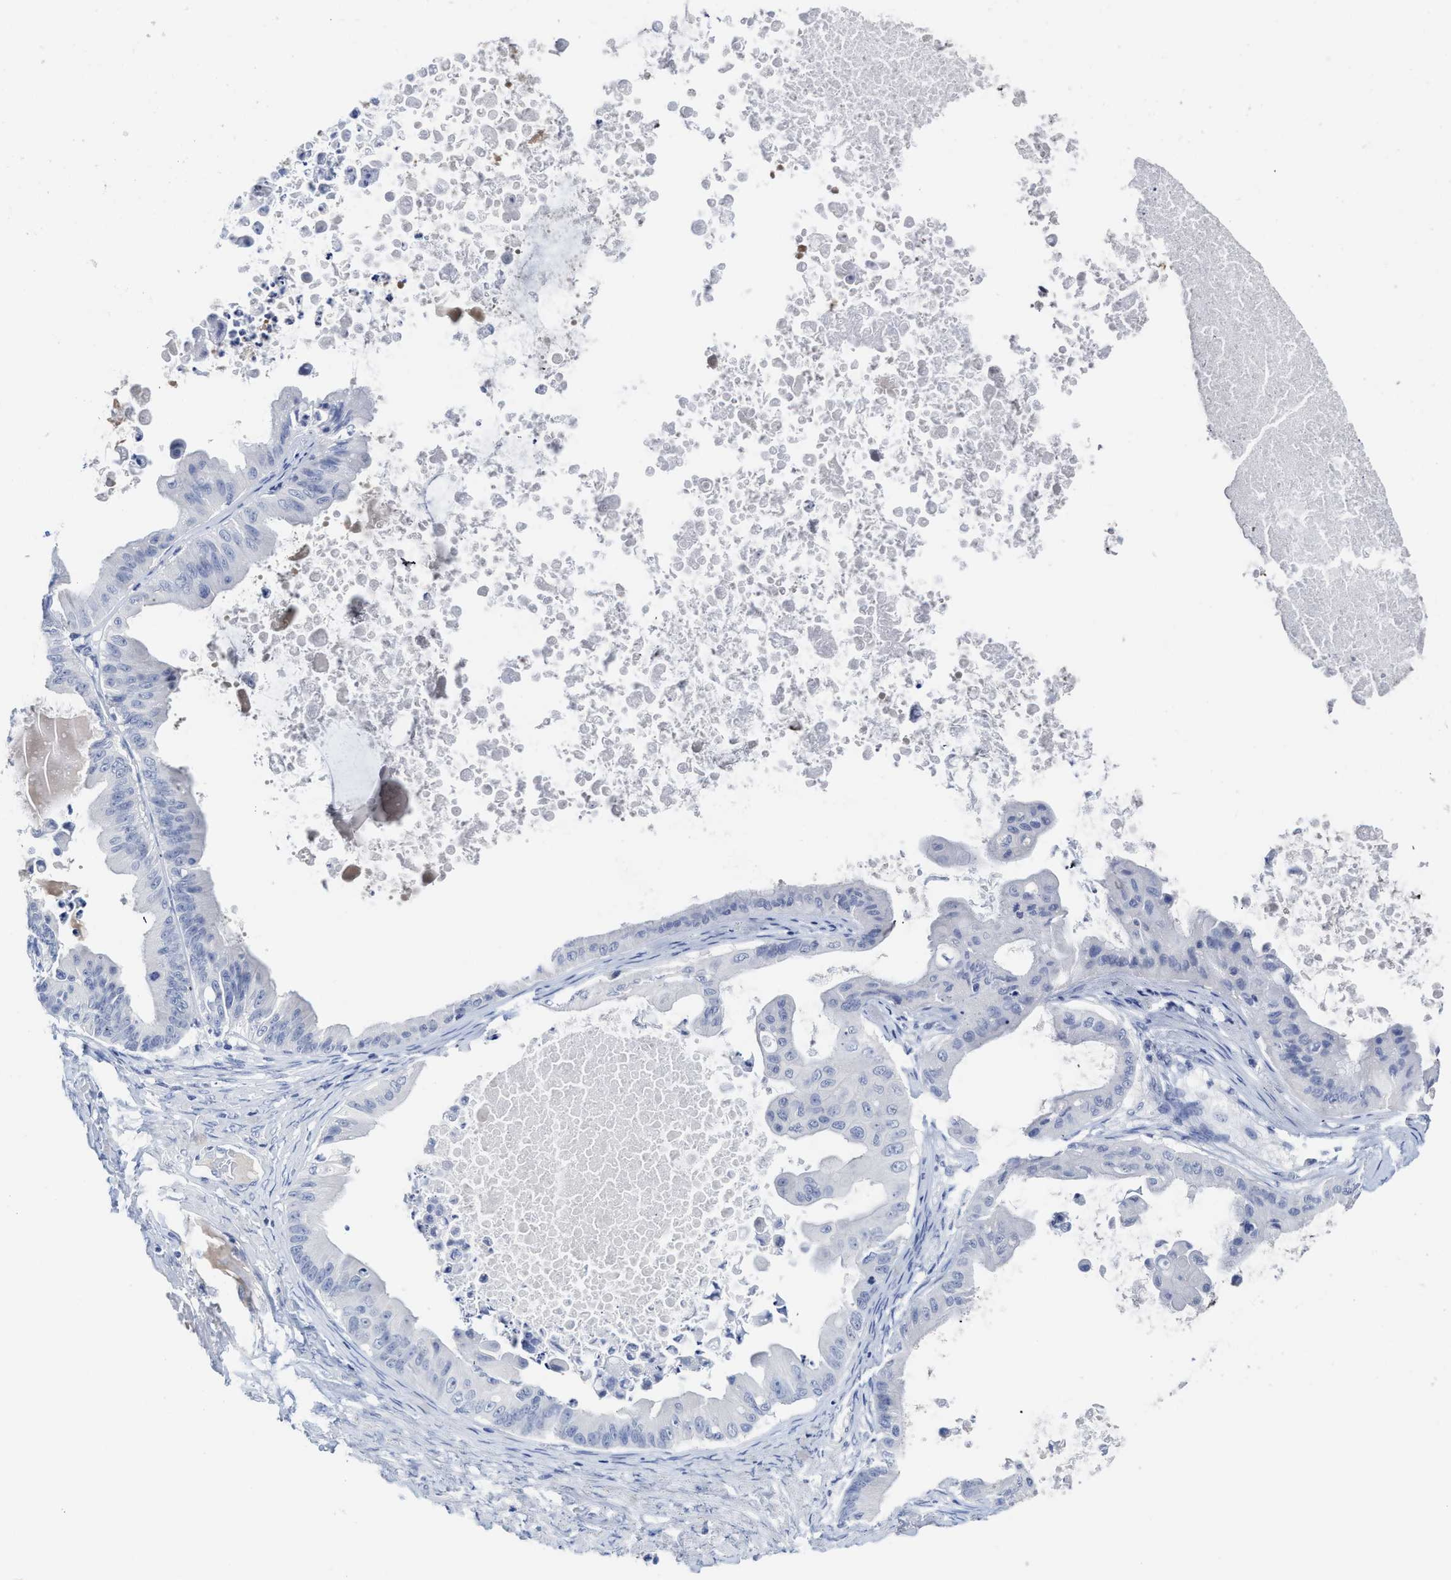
{"staining": {"intensity": "negative", "quantity": "none", "location": "none"}, "tissue": "ovarian cancer", "cell_type": "Tumor cells", "image_type": "cancer", "snomed": [{"axis": "morphology", "description": "Cystadenocarcinoma, mucinous, NOS"}, {"axis": "topography", "description": "Ovary"}], "caption": "This image is of ovarian mucinous cystadenocarcinoma stained with IHC to label a protein in brown with the nuclei are counter-stained blue. There is no staining in tumor cells.", "gene": "C2", "patient": {"sex": "female", "age": 37}}